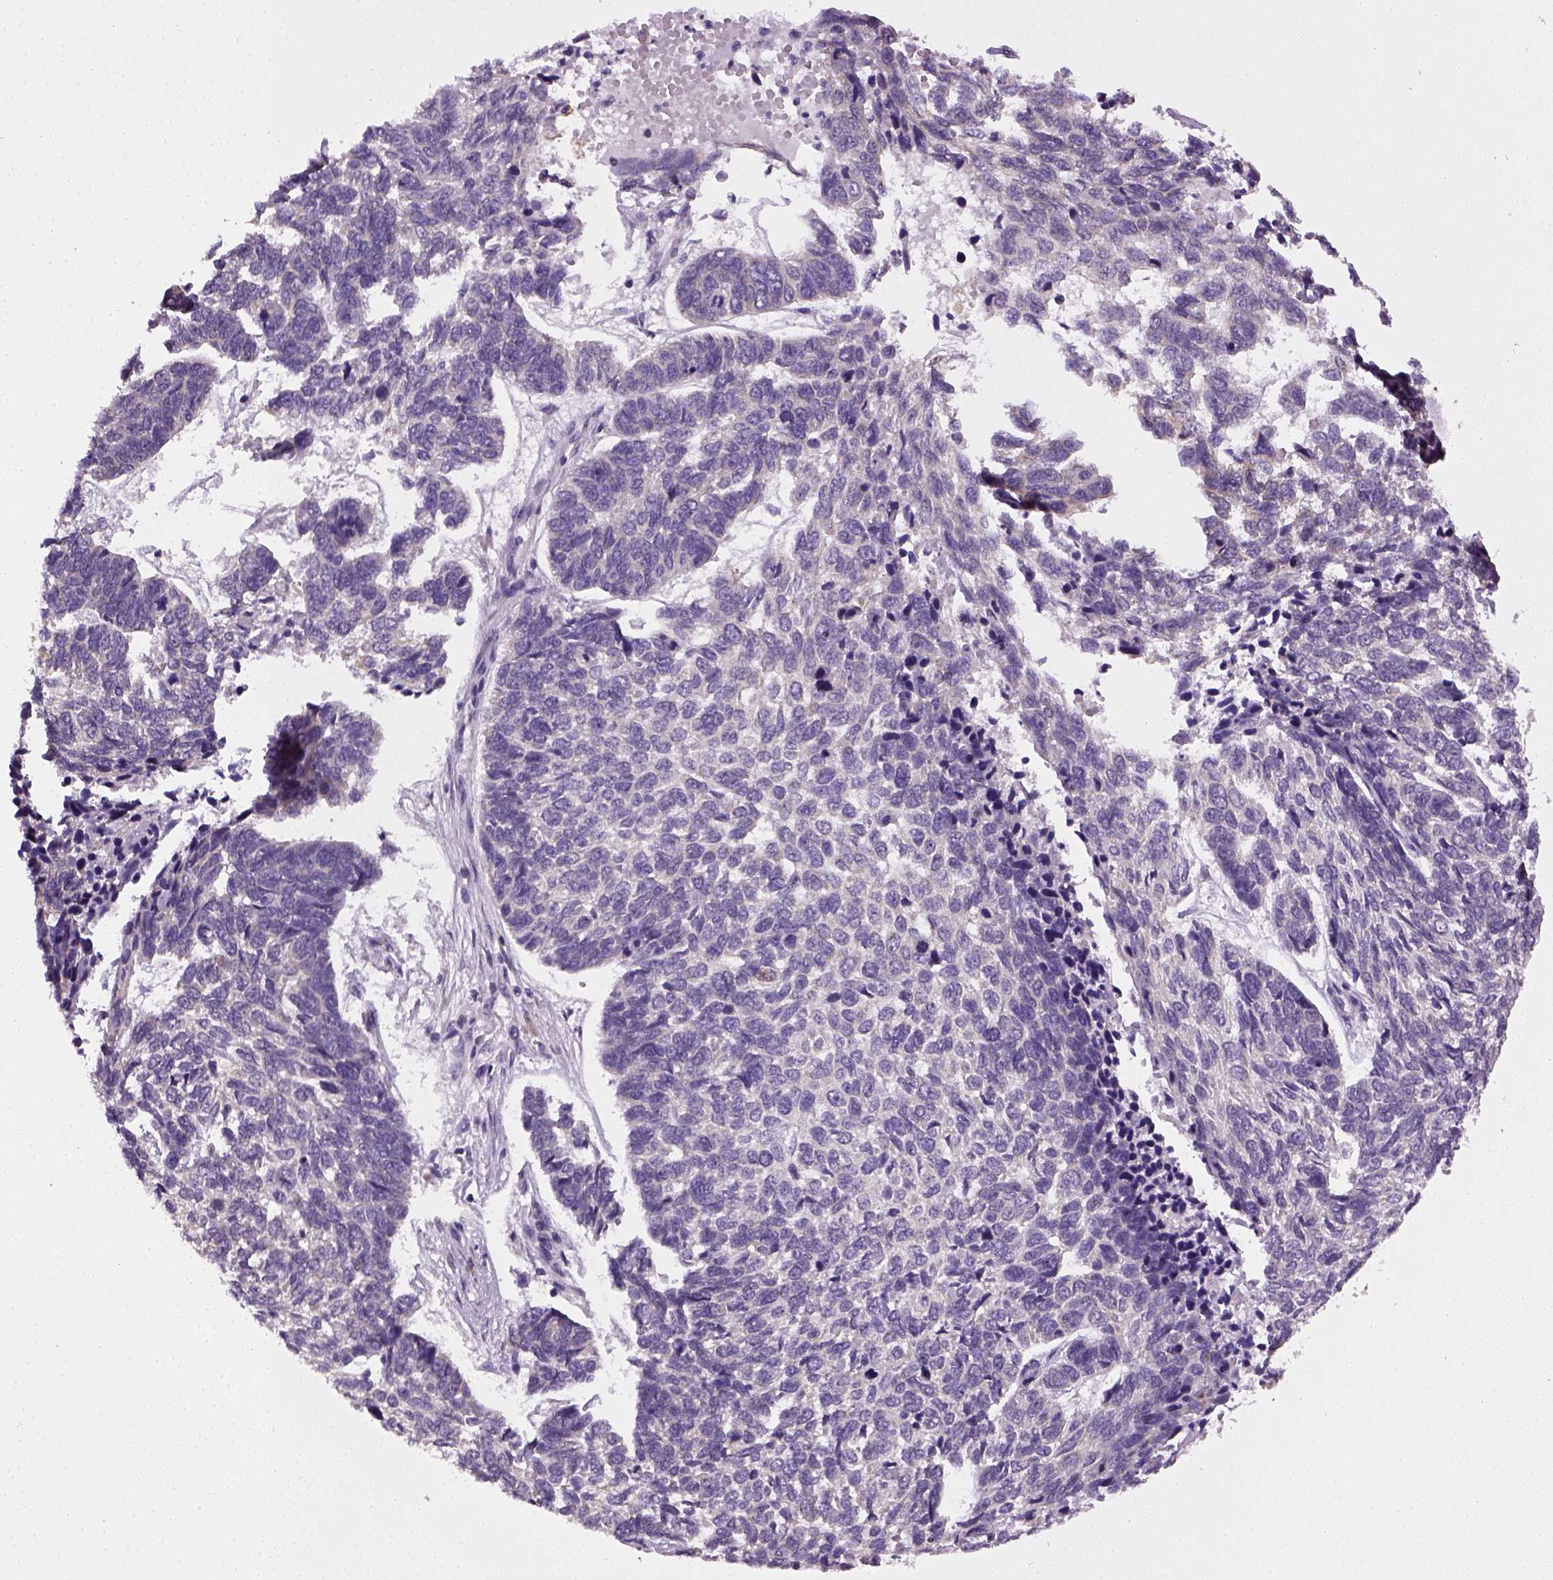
{"staining": {"intensity": "negative", "quantity": "none", "location": "none"}, "tissue": "skin cancer", "cell_type": "Tumor cells", "image_type": "cancer", "snomed": [{"axis": "morphology", "description": "Basal cell carcinoma"}, {"axis": "topography", "description": "Skin"}], "caption": "A photomicrograph of human basal cell carcinoma (skin) is negative for staining in tumor cells. Nuclei are stained in blue.", "gene": "TPRG1", "patient": {"sex": "female", "age": 65}}